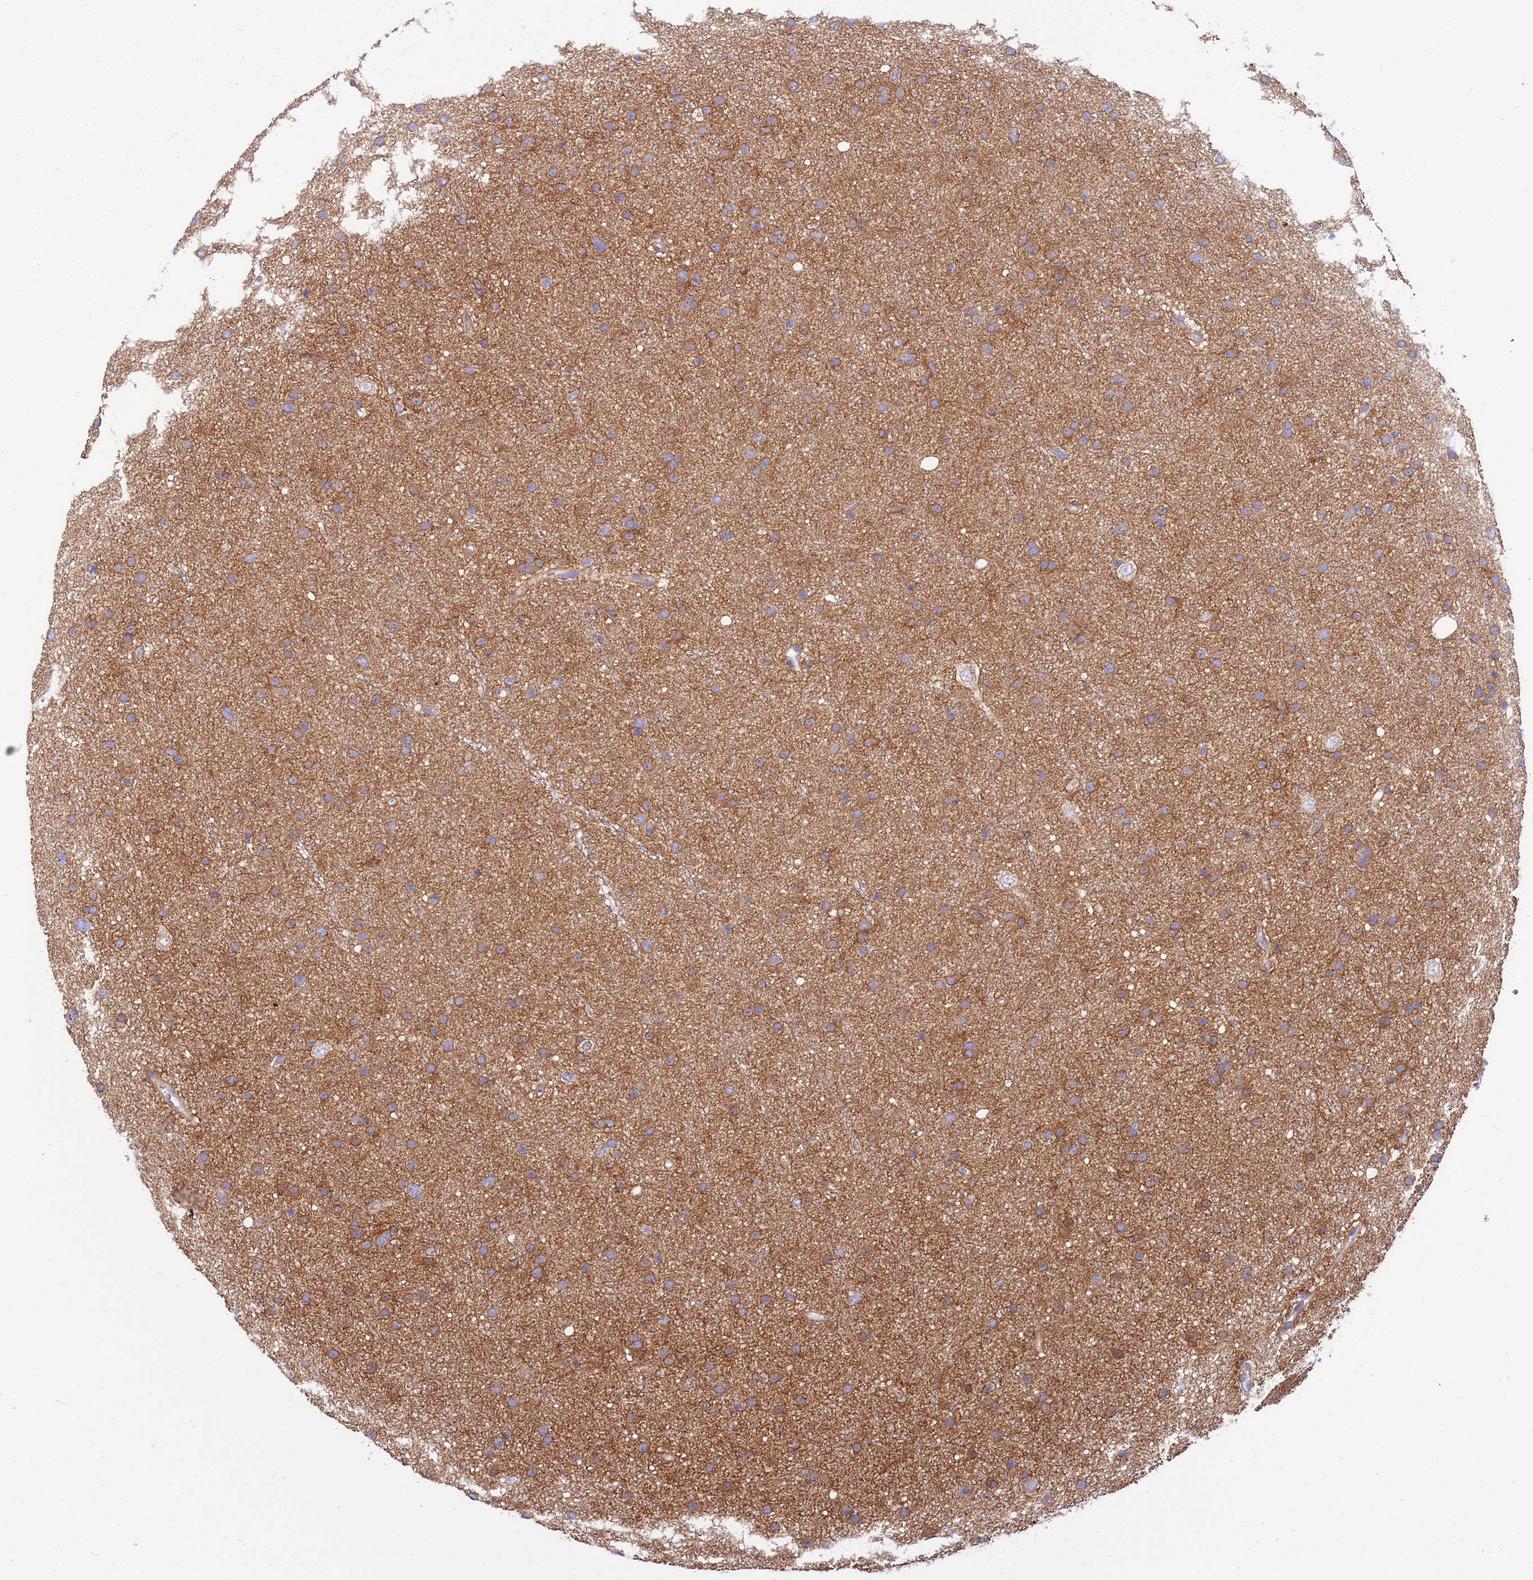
{"staining": {"intensity": "moderate", "quantity": ">75%", "location": "cytoplasmic/membranous"}, "tissue": "glioma", "cell_type": "Tumor cells", "image_type": "cancer", "snomed": [{"axis": "morphology", "description": "Glioma, malignant, Low grade"}, {"axis": "topography", "description": "Cerebral cortex"}], "caption": "Immunohistochemical staining of malignant glioma (low-grade) shows medium levels of moderate cytoplasmic/membranous protein staining in about >75% of tumor cells.", "gene": "UQCRQ", "patient": {"sex": "female", "age": 39}}